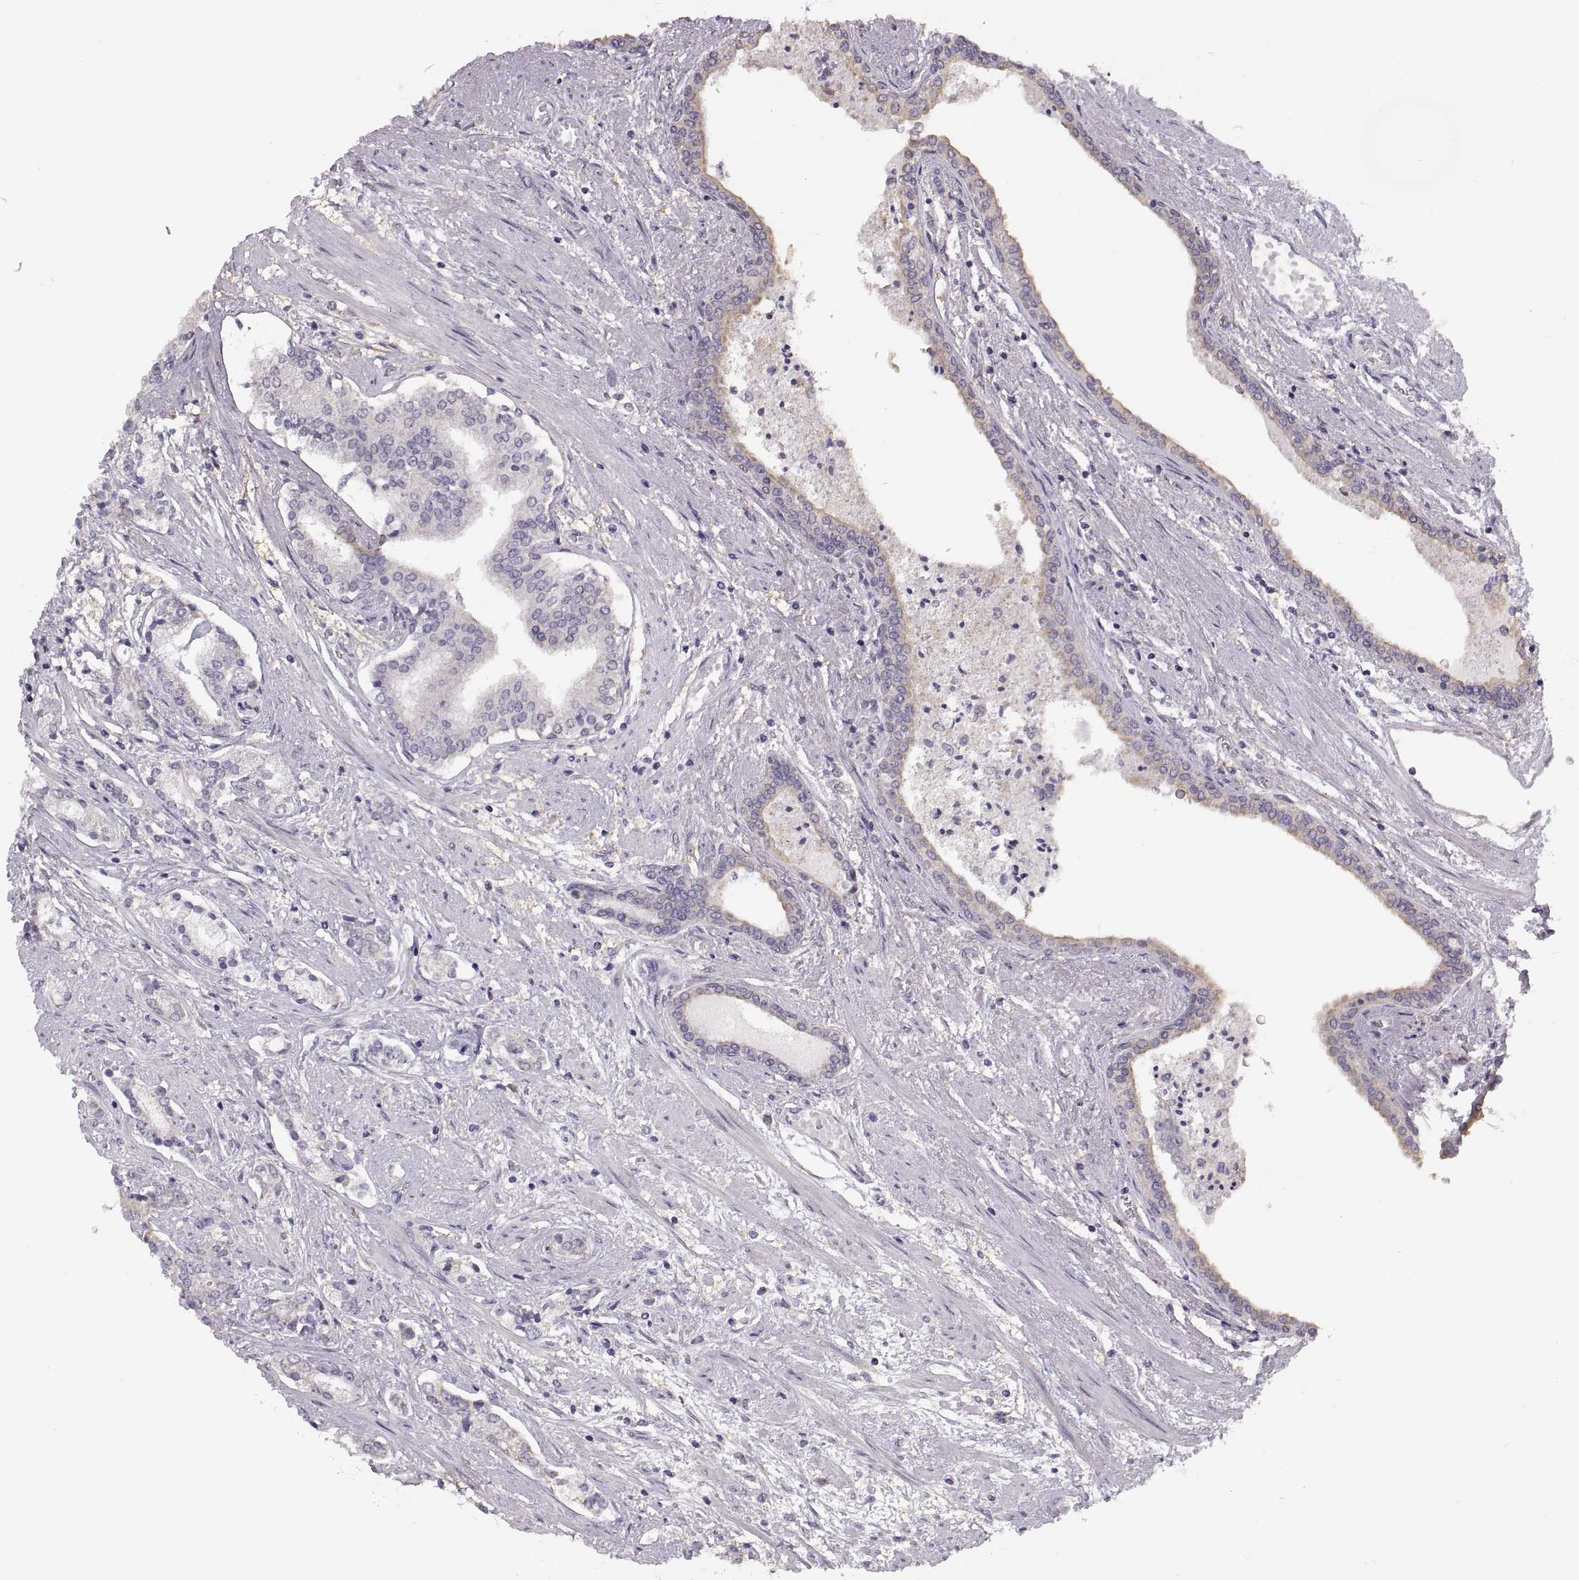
{"staining": {"intensity": "weak", "quantity": ">75%", "location": "cytoplasmic/membranous"}, "tissue": "prostate cancer", "cell_type": "Tumor cells", "image_type": "cancer", "snomed": [{"axis": "morphology", "description": "Adenocarcinoma, NOS"}, {"axis": "topography", "description": "Prostate"}], "caption": "Prostate cancer (adenocarcinoma) stained with immunohistochemistry (IHC) demonstrates weak cytoplasmic/membranous expression in about >75% of tumor cells. (DAB (3,3'-diaminobenzidine) IHC, brown staining for protein, blue staining for nuclei).", "gene": "ACSBG2", "patient": {"sex": "male", "age": 64}}